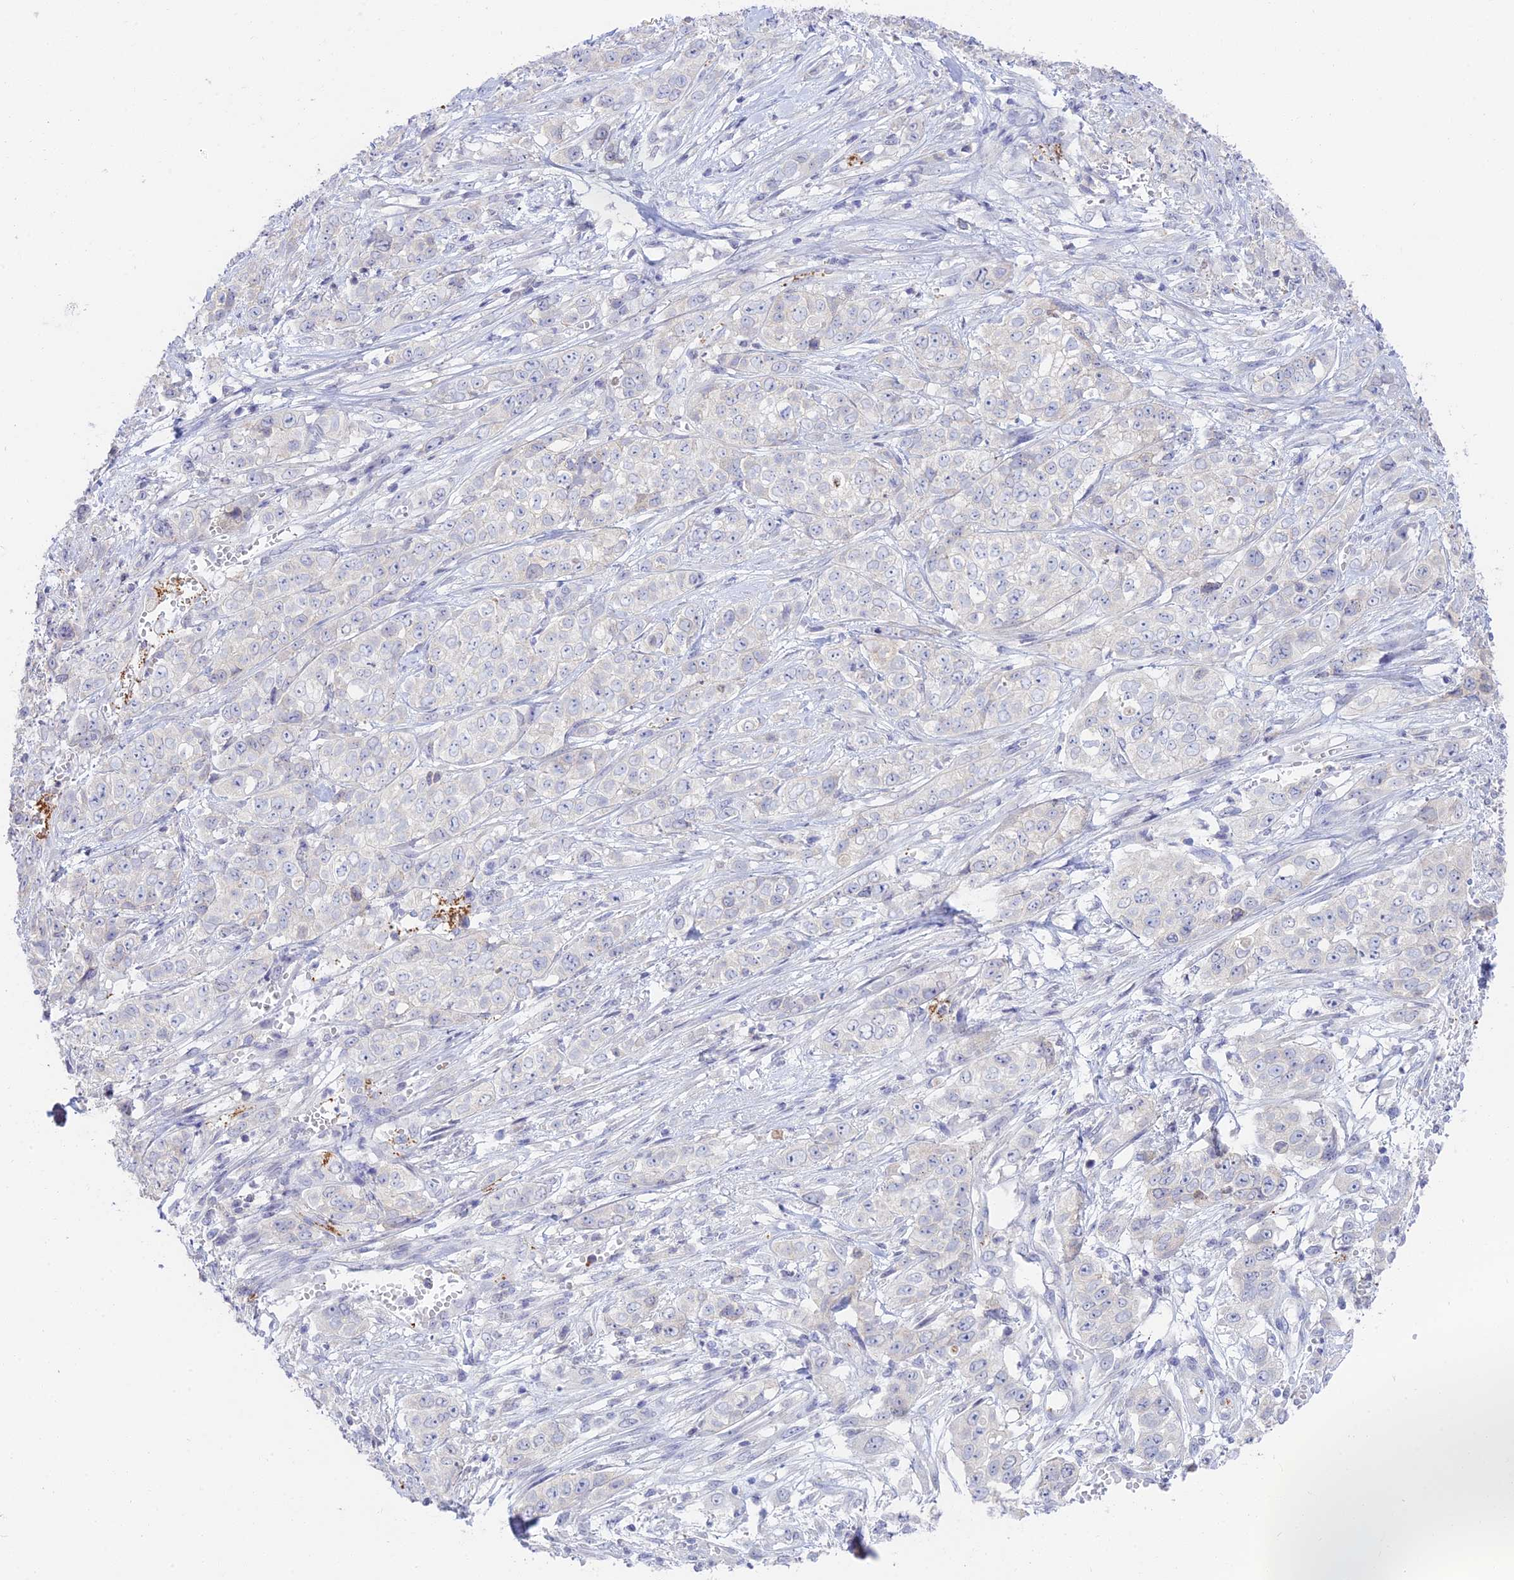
{"staining": {"intensity": "negative", "quantity": "none", "location": "none"}, "tissue": "stomach cancer", "cell_type": "Tumor cells", "image_type": "cancer", "snomed": [{"axis": "morphology", "description": "Adenocarcinoma, NOS"}, {"axis": "topography", "description": "Stomach, upper"}], "caption": "Tumor cells are negative for brown protein staining in stomach cancer (adenocarcinoma).", "gene": "TMEM40", "patient": {"sex": "male", "age": 62}}